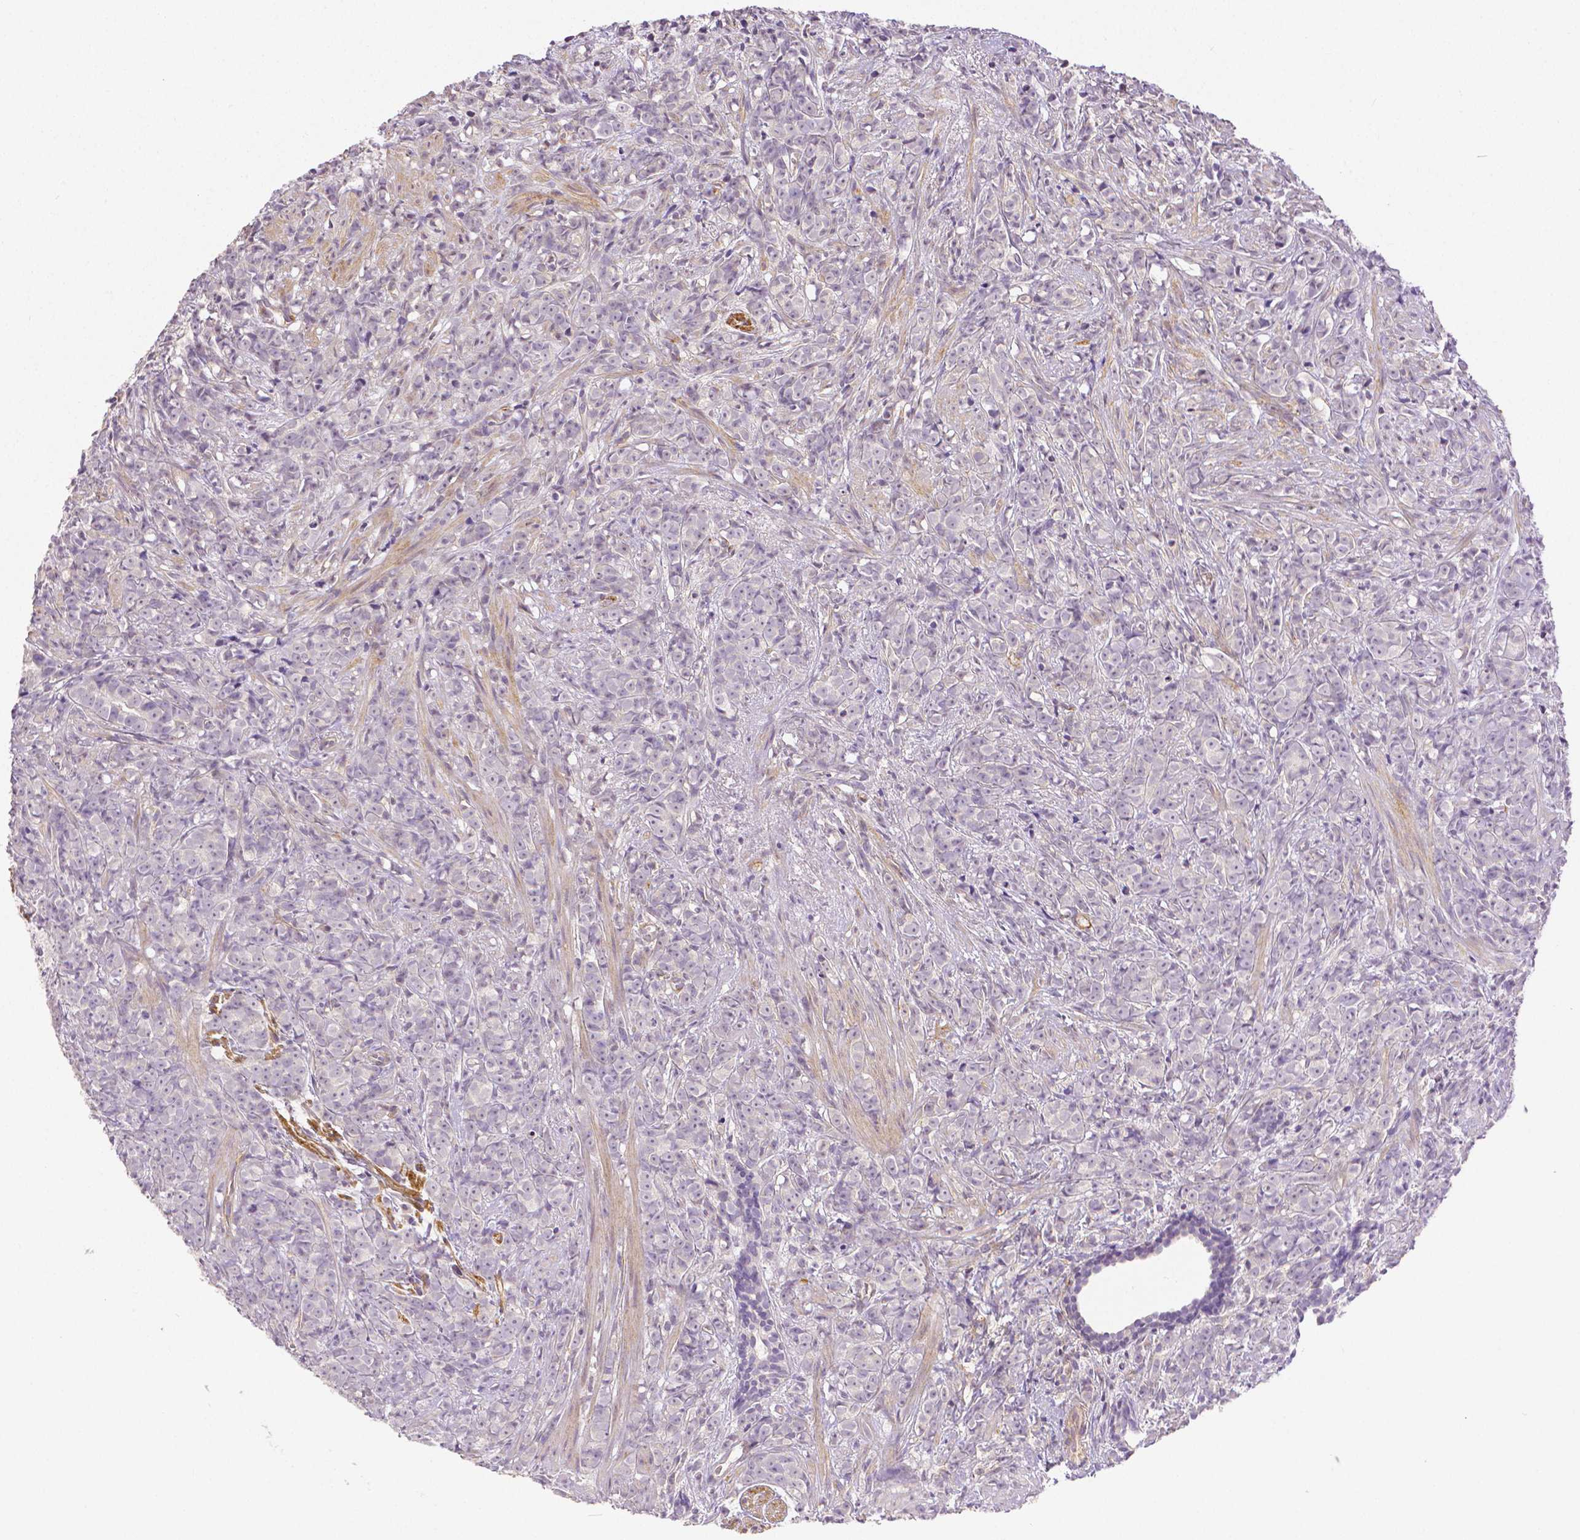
{"staining": {"intensity": "negative", "quantity": "none", "location": "none"}, "tissue": "prostate cancer", "cell_type": "Tumor cells", "image_type": "cancer", "snomed": [{"axis": "morphology", "description": "Adenocarcinoma, High grade"}, {"axis": "topography", "description": "Prostate"}], "caption": "An IHC micrograph of high-grade adenocarcinoma (prostate) is shown. There is no staining in tumor cells of high-grade adenocarcinoma (prostate).", "gene": "THY1", "patient": {"sex": "male", "age": 81}}